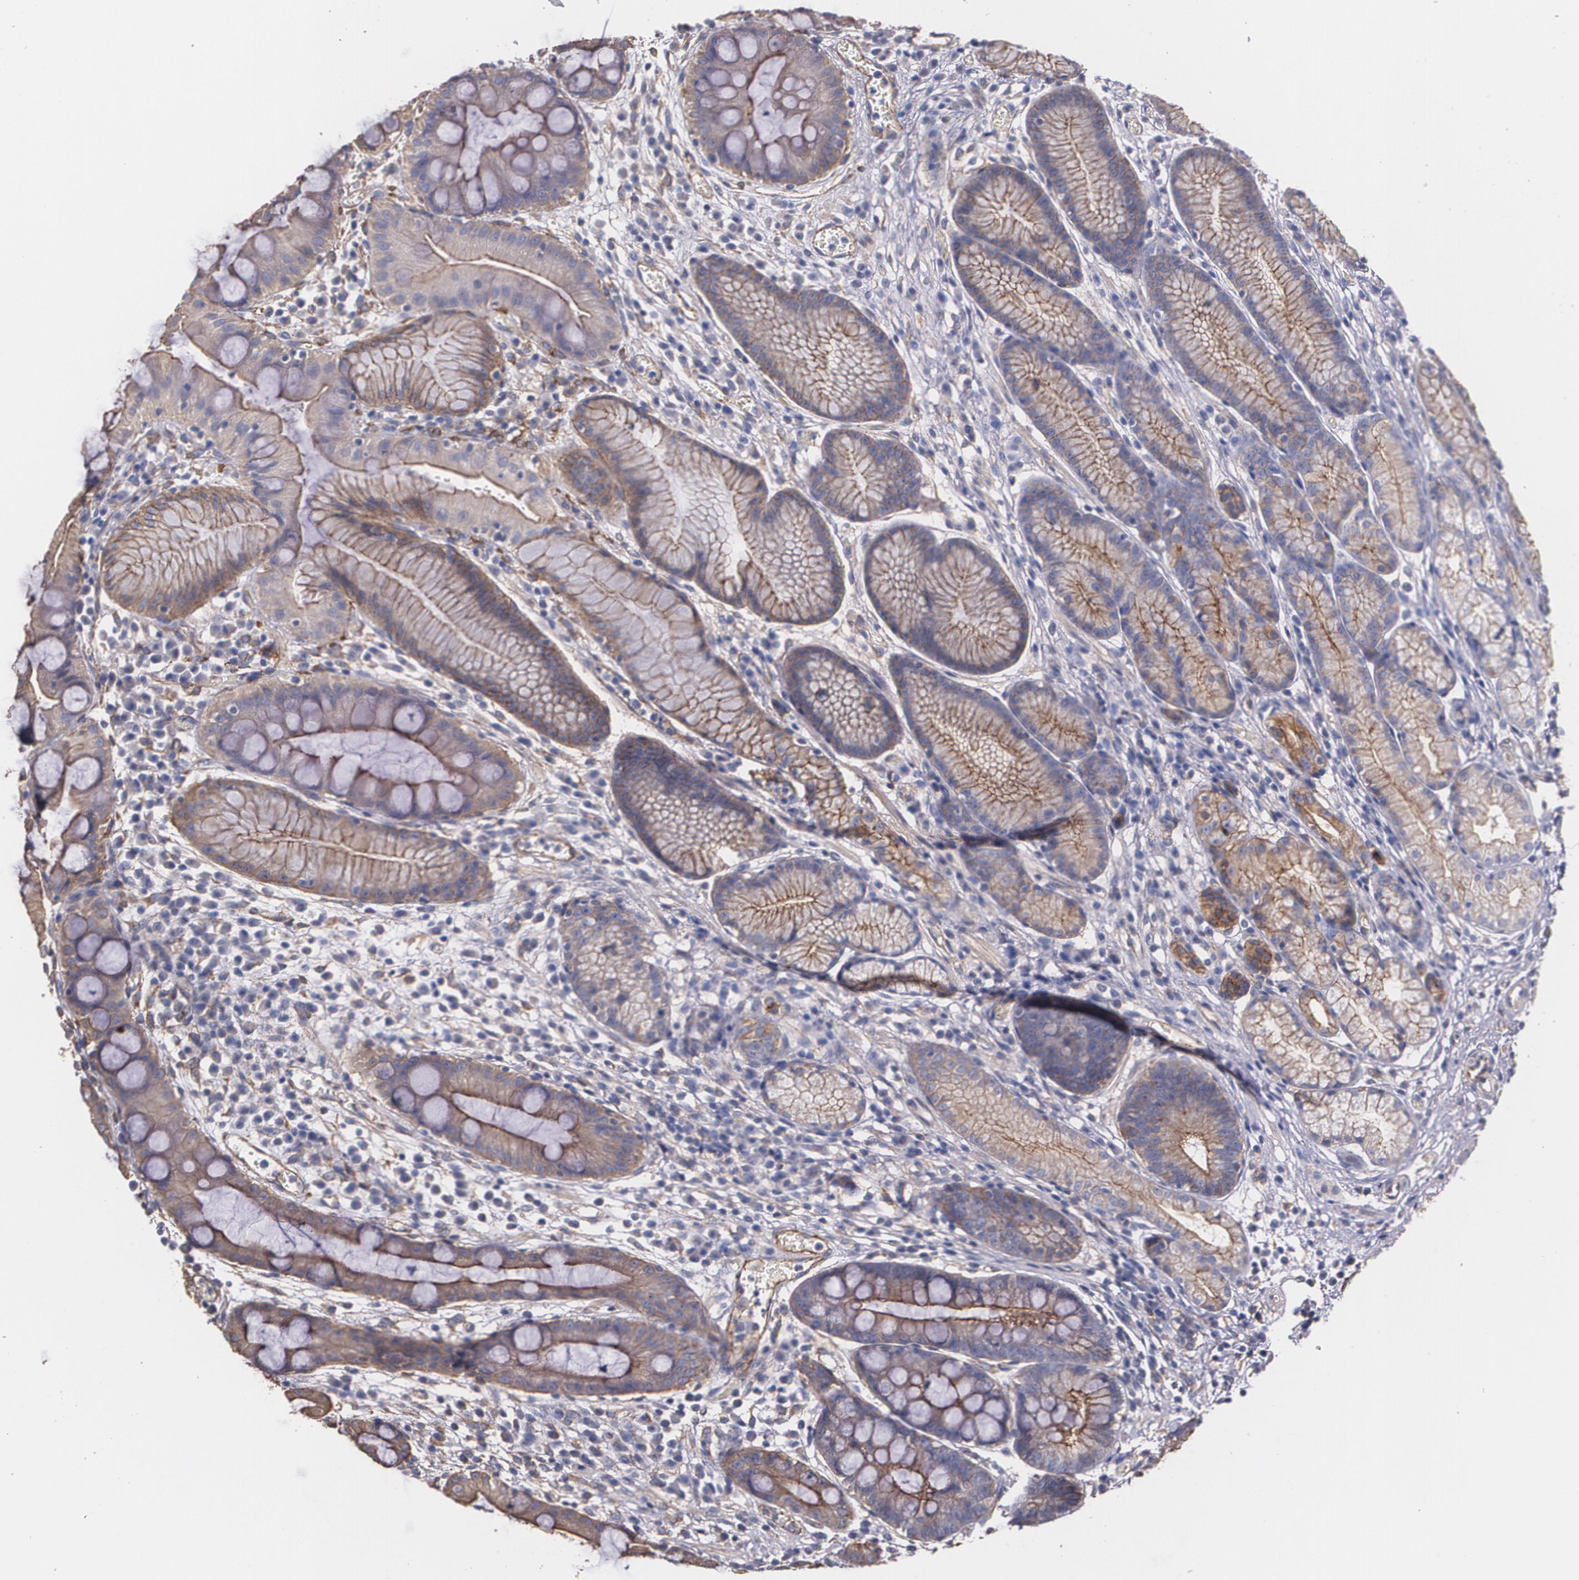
{"staining": {"intensity": "strong", "quantity": ">75%", "location": "cytoplasmic/membranous"}, "tissue": "stomach", "cell_type": "Glandular cells", "image_type": "normal", "snomed": [{"axis": "morphology", "description": "Normal tissue, NOS"}, {"axis": "morphology", "description": "Inflammation, NOS"}, {"axis": "topography", "description": "Stomach, lower"}], "caption": "The image displays a brown stain indicating the presence of a protein in the cytoplasmic/membranous of glandular cells in stomach.", "gene": "TJP1", "patient": {"sex": "male", "age": 59}}